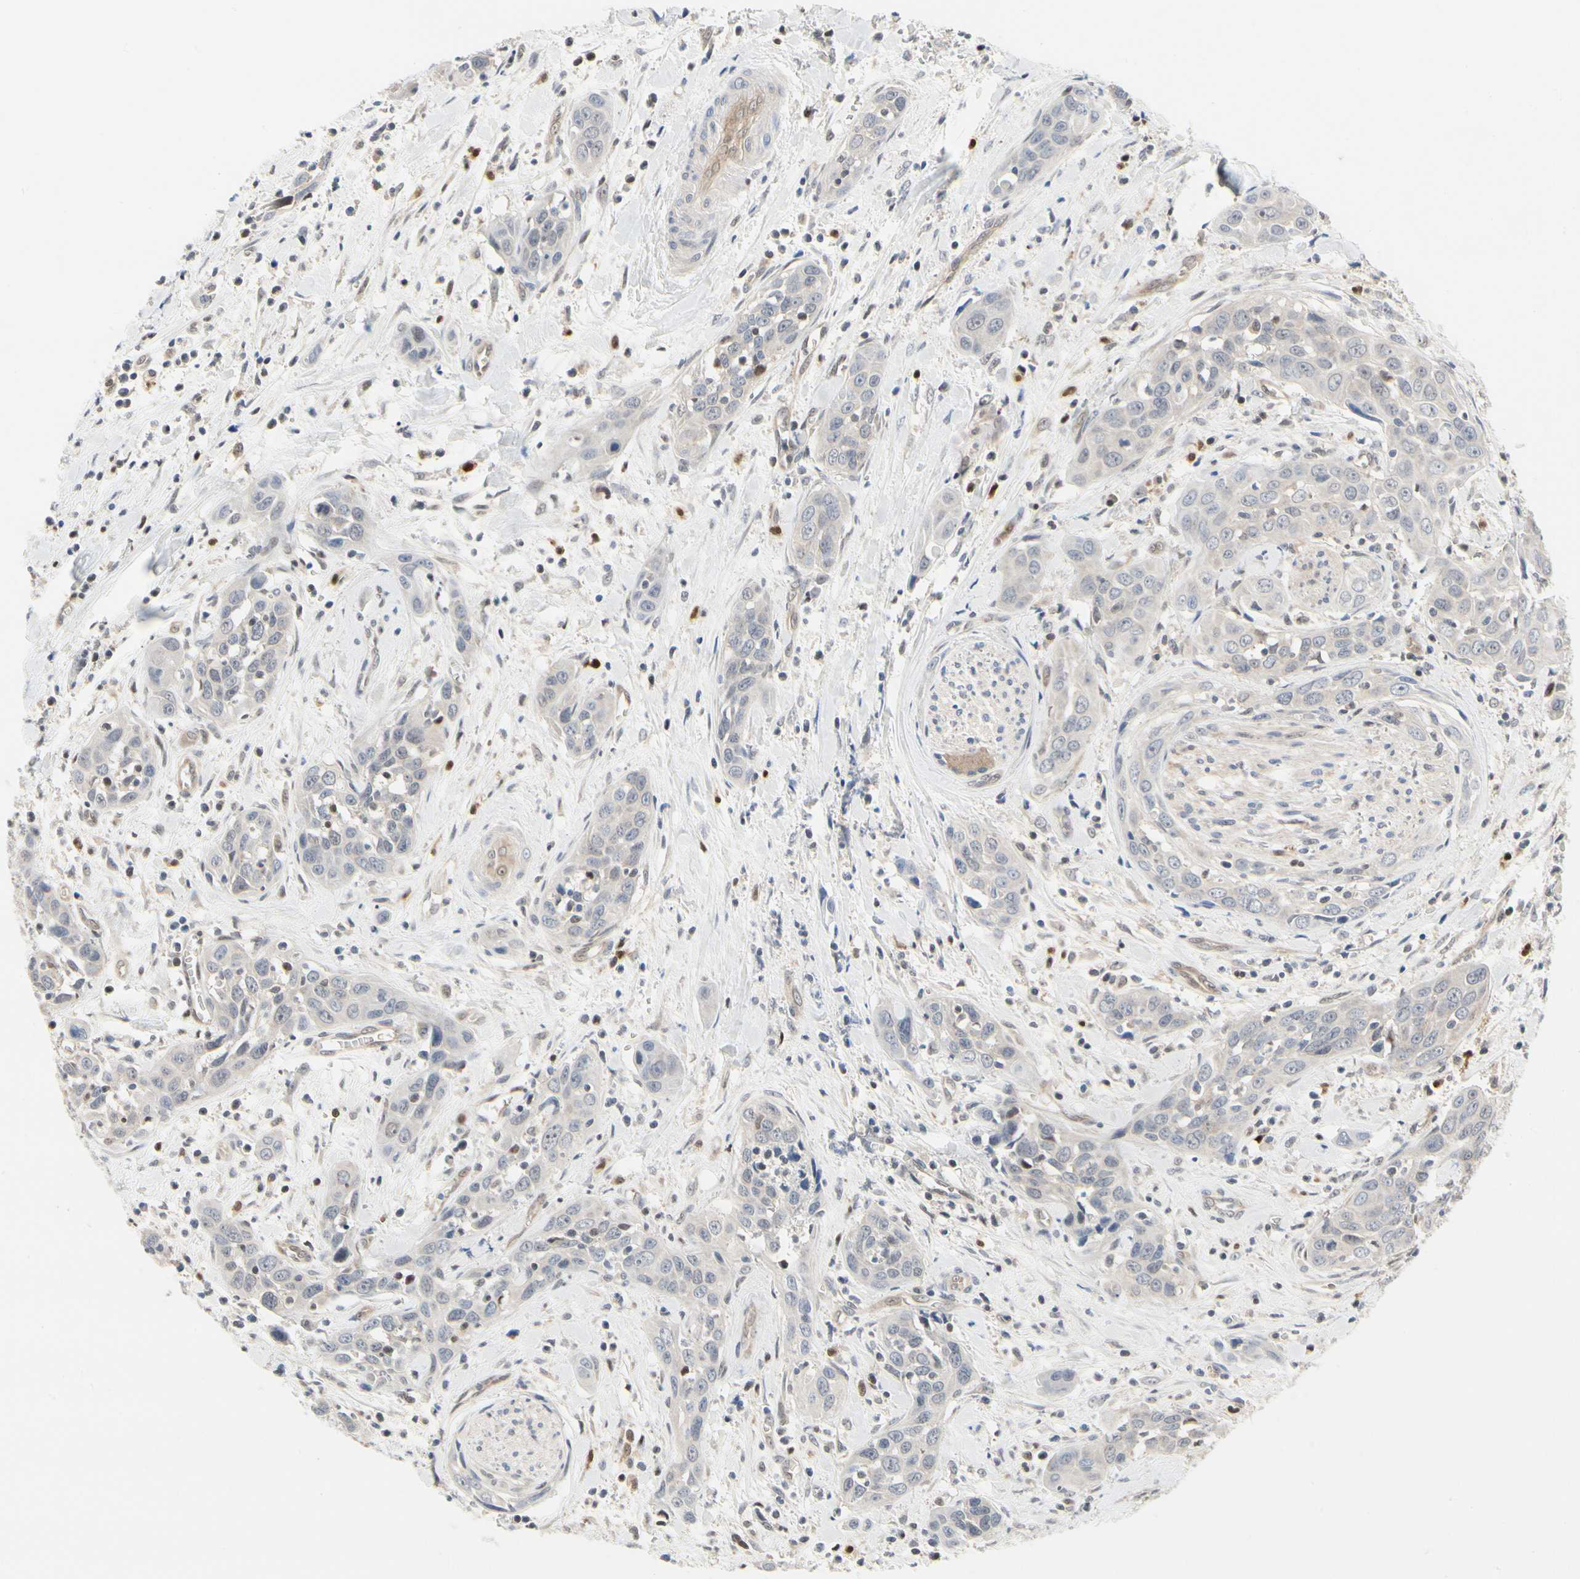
{"staining": {"intensity": "weak", "quantity": "25%-75%", "location": "cytoplasmic/membranous"}, "tissue": "head and neck cancer", "cell_type": "Tumor cells", "image_type": "cancer", "snomed": [{"axis": "morphology", "description": "Squamous cell carcinoma, NOS"}, {"axis": "topography", "description": "Oral tissue"}, {"axis": "topography", "description": "Head-Neck"}], "caption": "Immunohistochemistry (DAB (3,3'-diaminobenzidine)) staining of human head and neck squamous cell carcinoma demonstrates weak cytoplasmic/membranous protein expression in about 25%-75% of tumor cells.", "gene": "CDK5", "patient": {"sex": "female", "age": 50}}